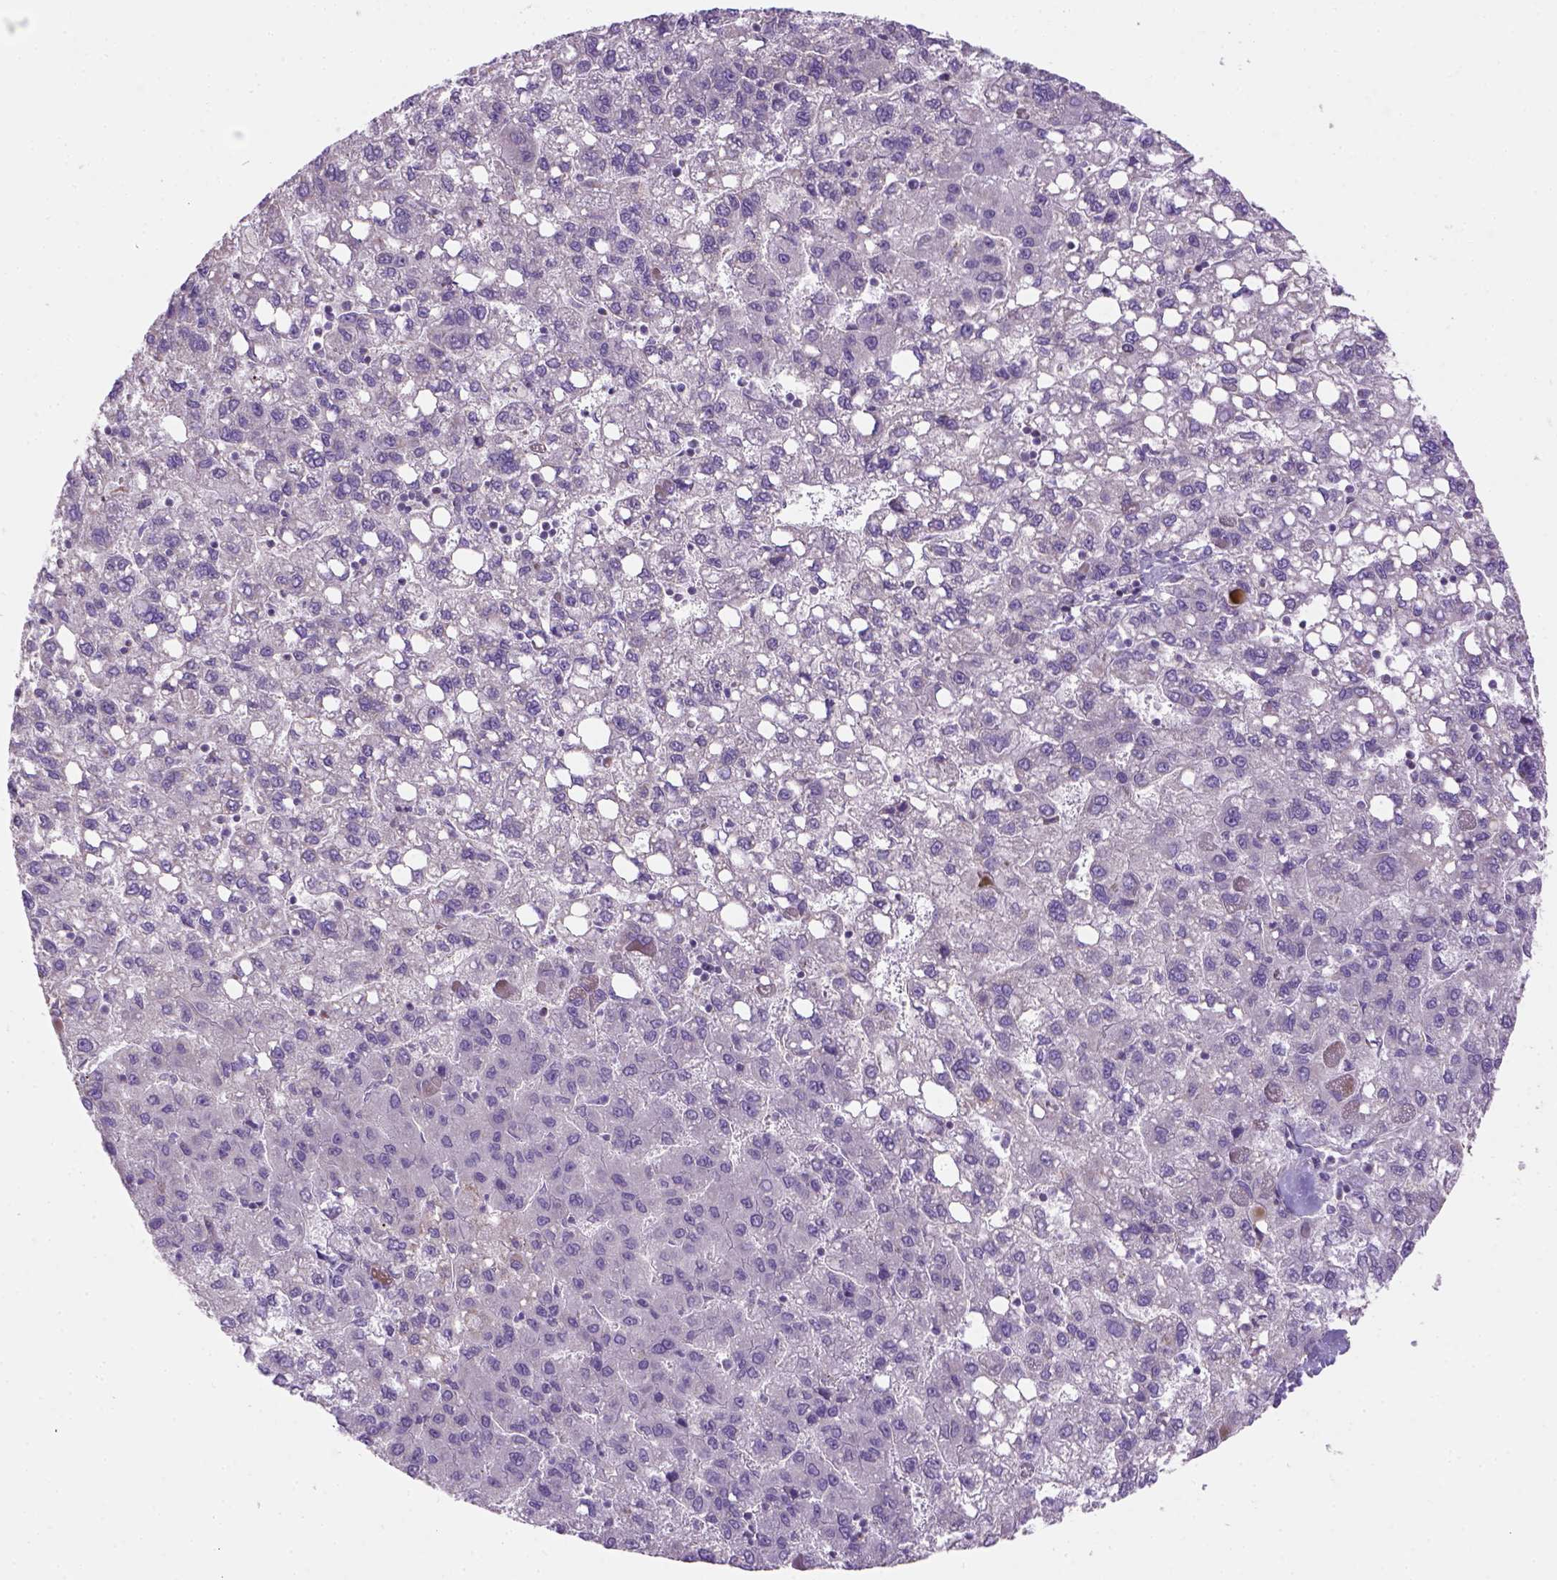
{"staining": {"intensity": "negative", "quantity": "none", "location": "none"}, "tissue": "liver cancer", "cell_type": "Tumor cells", "image_type": "cancer", "snomed": [{"axis": "morphology", "description": "Carcinoma, Hepatocellular, NOS"}, {"axis": "topography", "description": "Liver"}], "caption": "Tumor cells show no significant protein staining in liver cancer (hepatocellular carcinoma).", "gene": "HTRA1", "patient": {"sex": "female", "age": 82}}